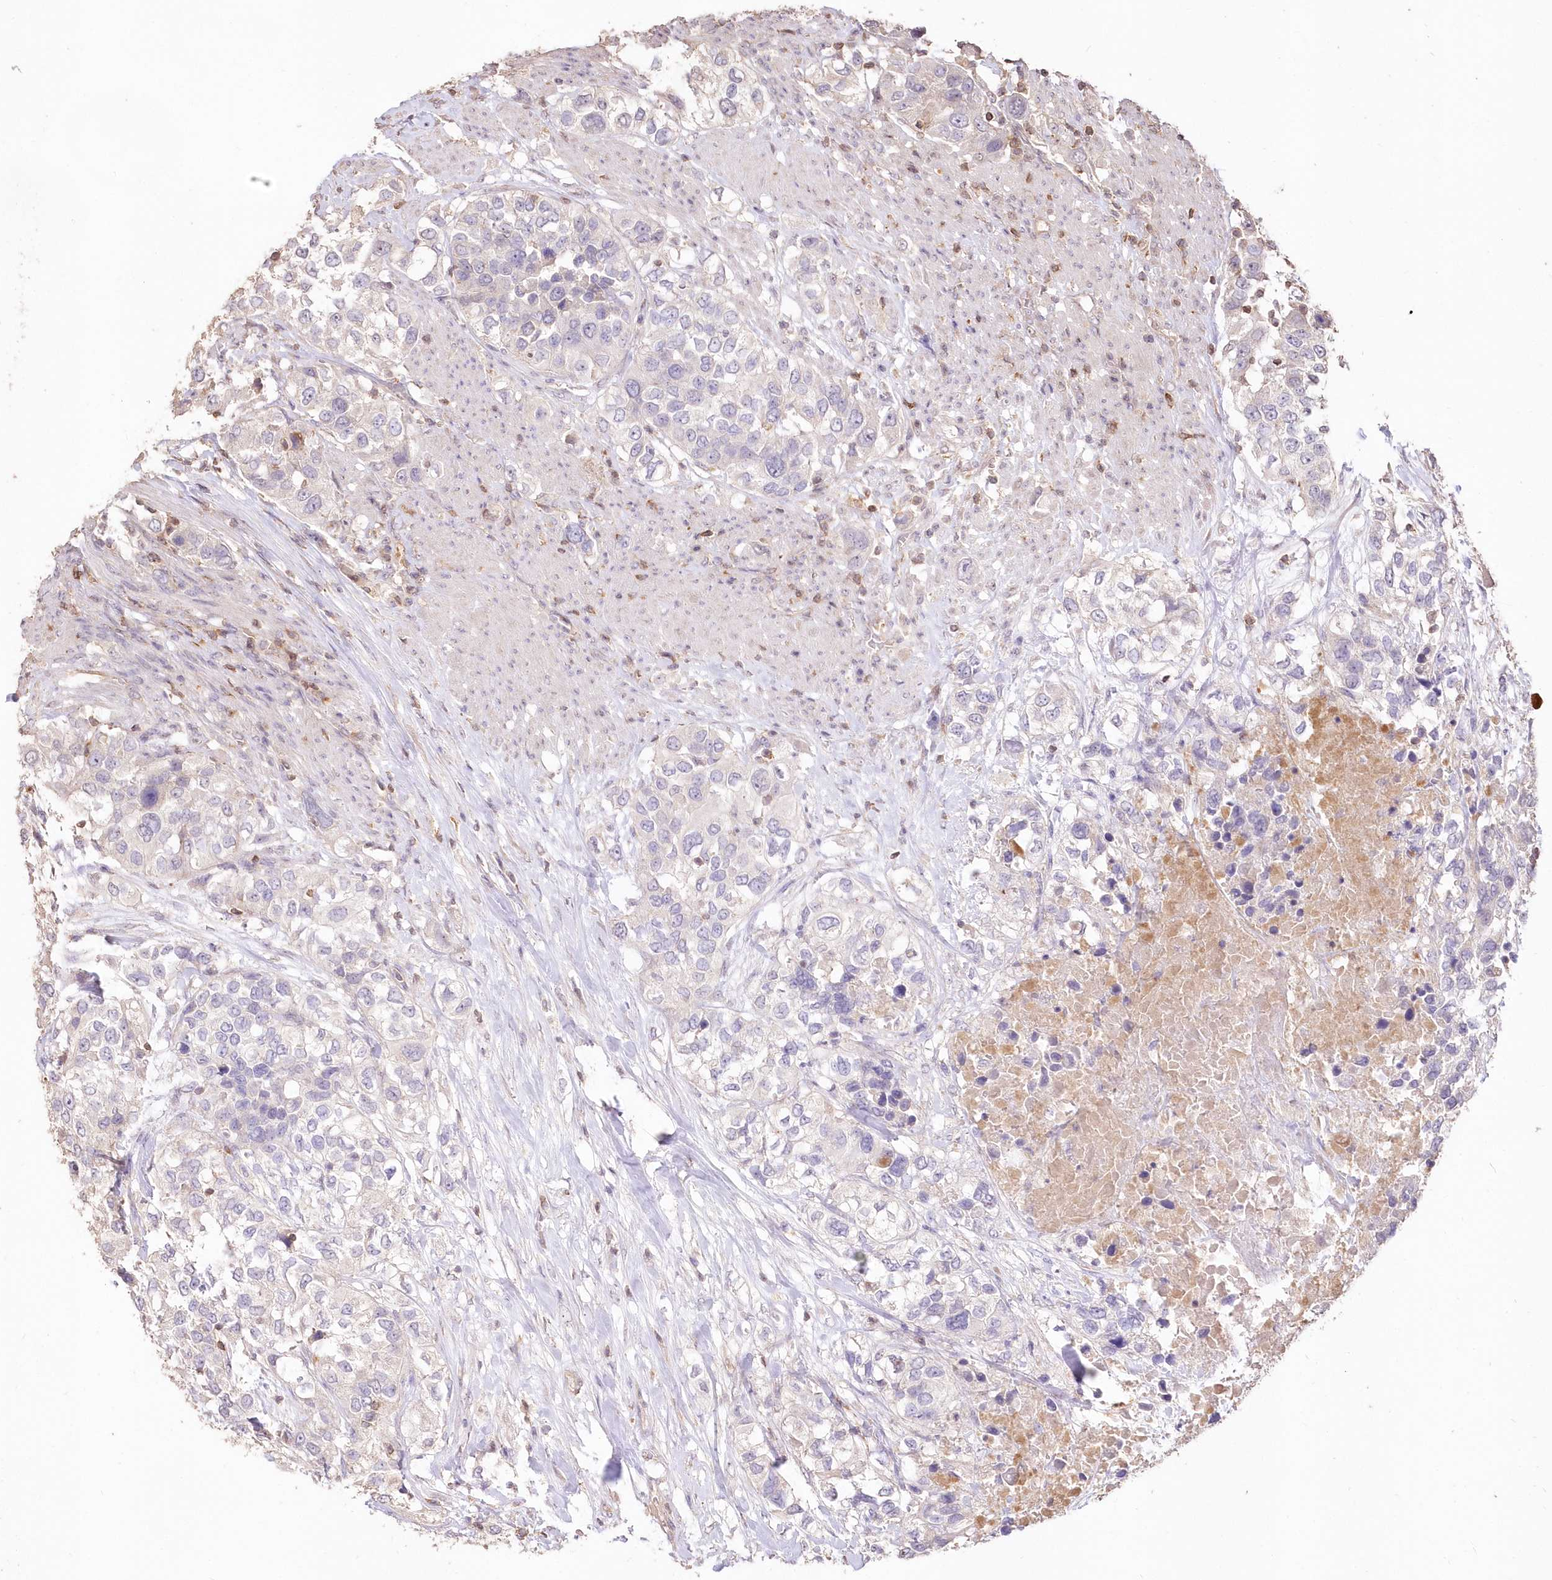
{"staining": {"intensity": "negative", "quantity": "none", "location": "none"}, "tissue": "urothelial cancer", "cell_type": "Tumor cells", "image_type": "cancer", "snomed": [{"axis": "morphology", "description": "Urothelial carcinoma, High grade"}, {"axis": "topography", "description": "Urinary bladder"}], "caption": "IHC photomicrograph of neoplastic tissue: urothelial carcinoma (high-grade) stained with DAB demonstrates no significant protein positivity in tumor cells.", "gene": "STK17B", "patient": {"sex": "female", "age": 80}}